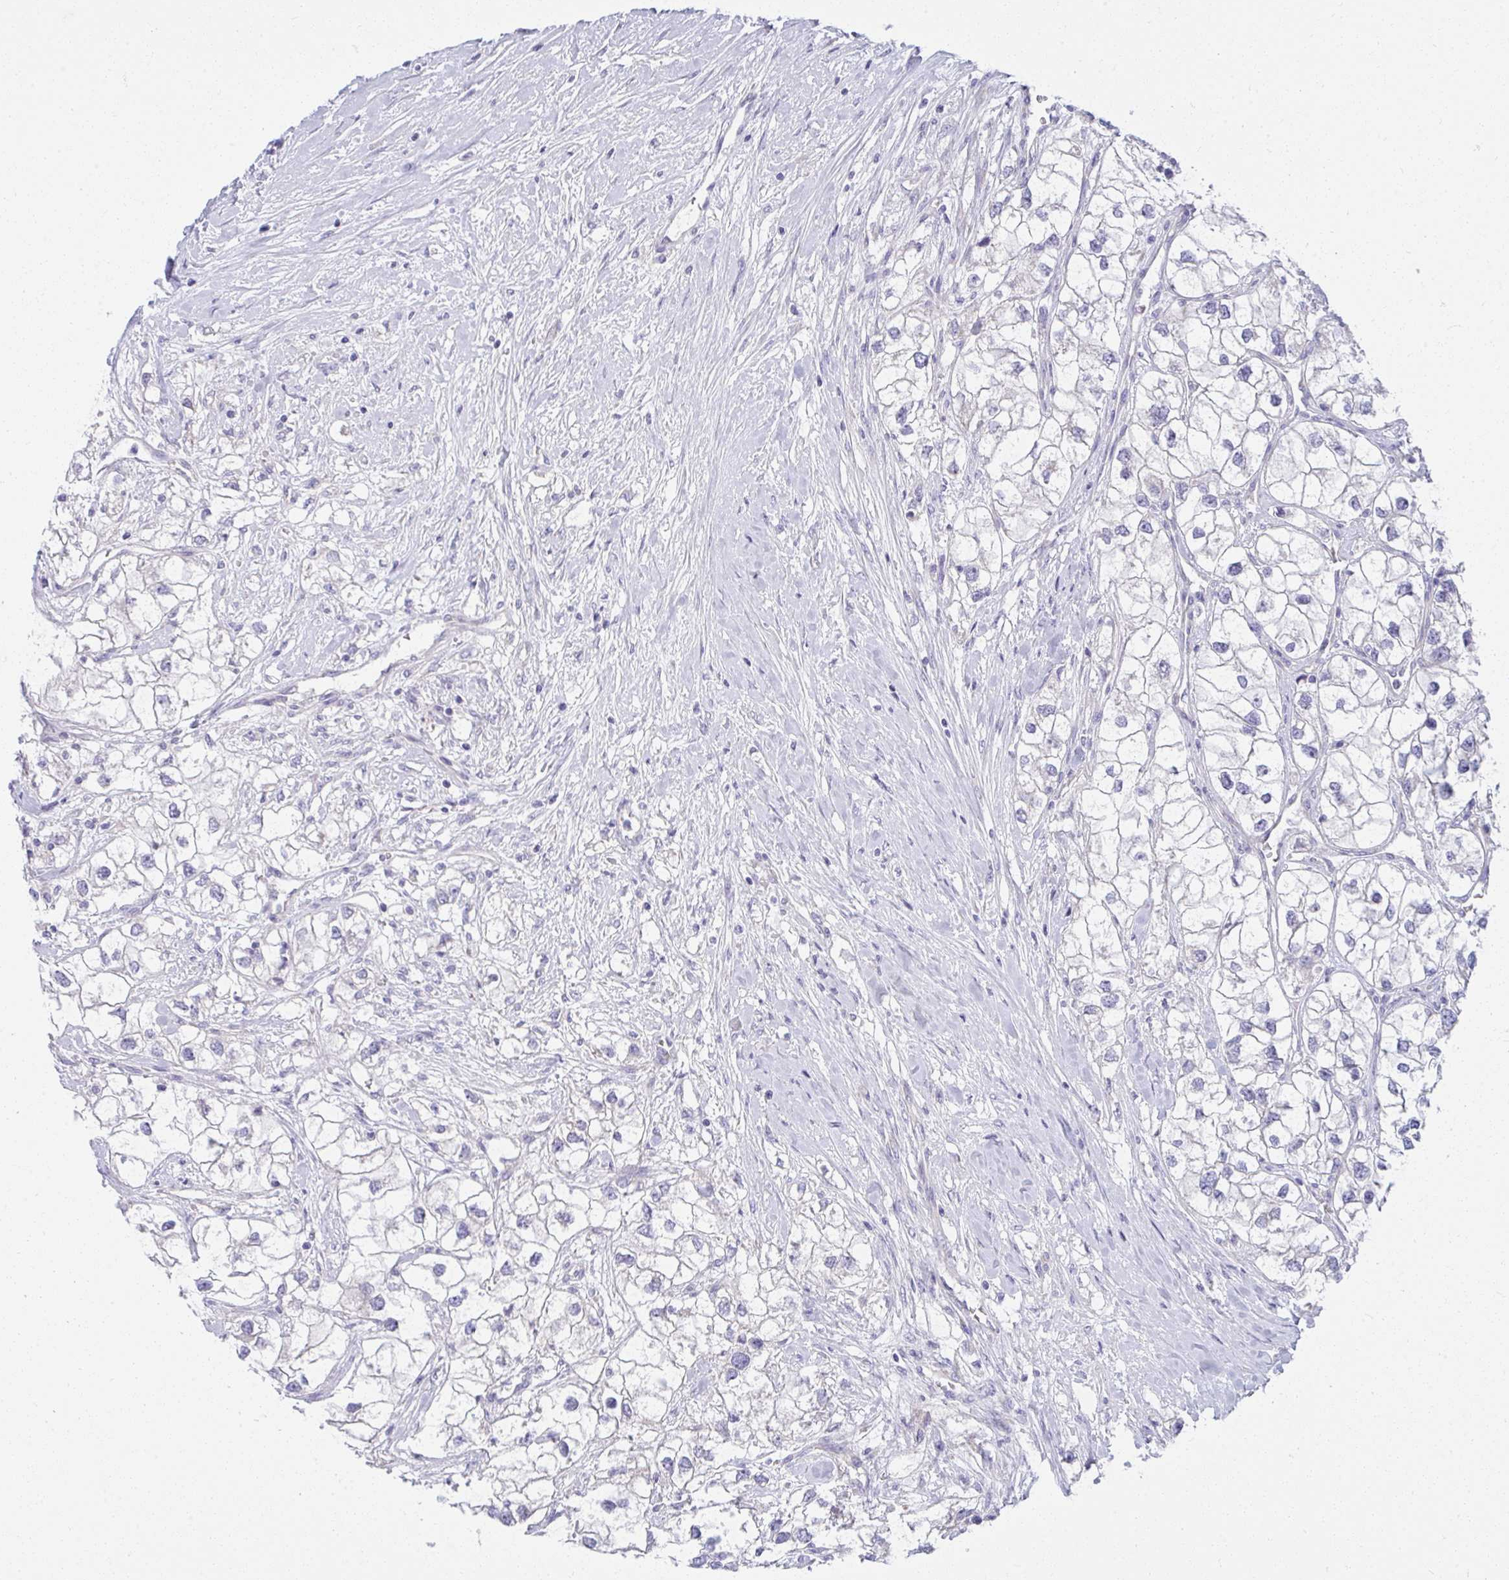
{"staining": {"intensity": "negative", "quantity": "none", "location": "none"}, "tissue": "renal cancer", "cell_type": "Tumor cells", "image_type": "cancer", "snomed": [{"axis": "morphology", "description": "Adenocarcinoma, NOS"}, {"axis": "topography", "description": "Kidney"}], "caption": "DAB (3,3'-diaminobenzidine) immunohistochemical staining of human adenocarcinoma (renal) shows no significant positivity in tumor cells.", "gene": "FASLG", "patient": {"sex": "male", "age": 59}}